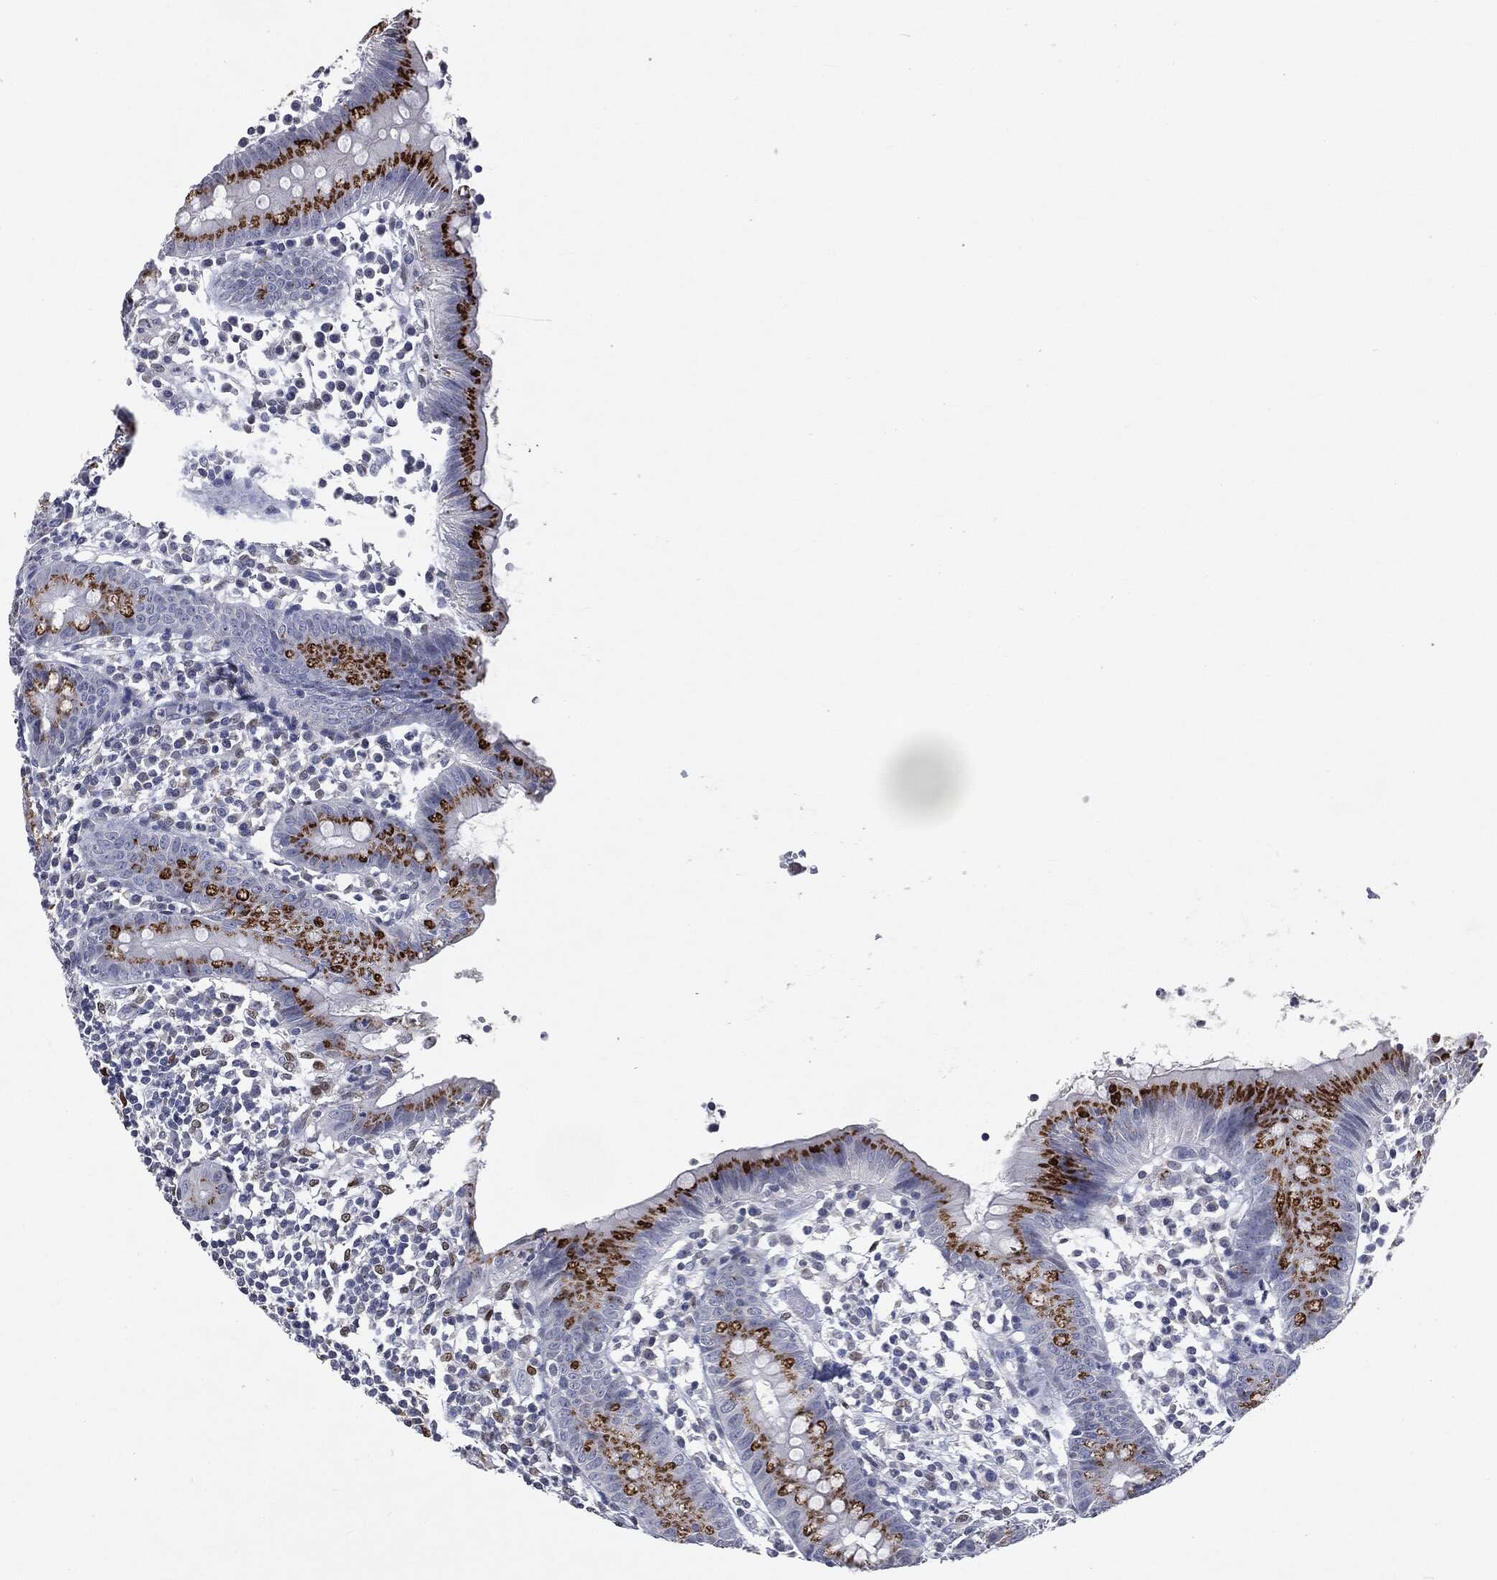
{"staining": {"intensity": "strong", "quantity": ">75%", "location": "cytoplasmic/membranous"}, "tissue": "appendix", "cell_type": "Glandular cells", "image_type": "normal", "snomed": [{"axis": "morphology", "description": "Normal tissue, NOS"}, {"axis": "topography", "description": "Appendix"}], "caption": "Immunohistochemistry photomicrograph of unremarkable appendix: human appendix stained using immunohistochemistry (IHC) reveals high levels of strong protein expression localized specifically in the cytoplasmic/membranous of glandular cells, appearing as a cytoplasmic/membranous brown color.", "gene": "CASD1", "patient": {"sex": "female", "age": 40}}